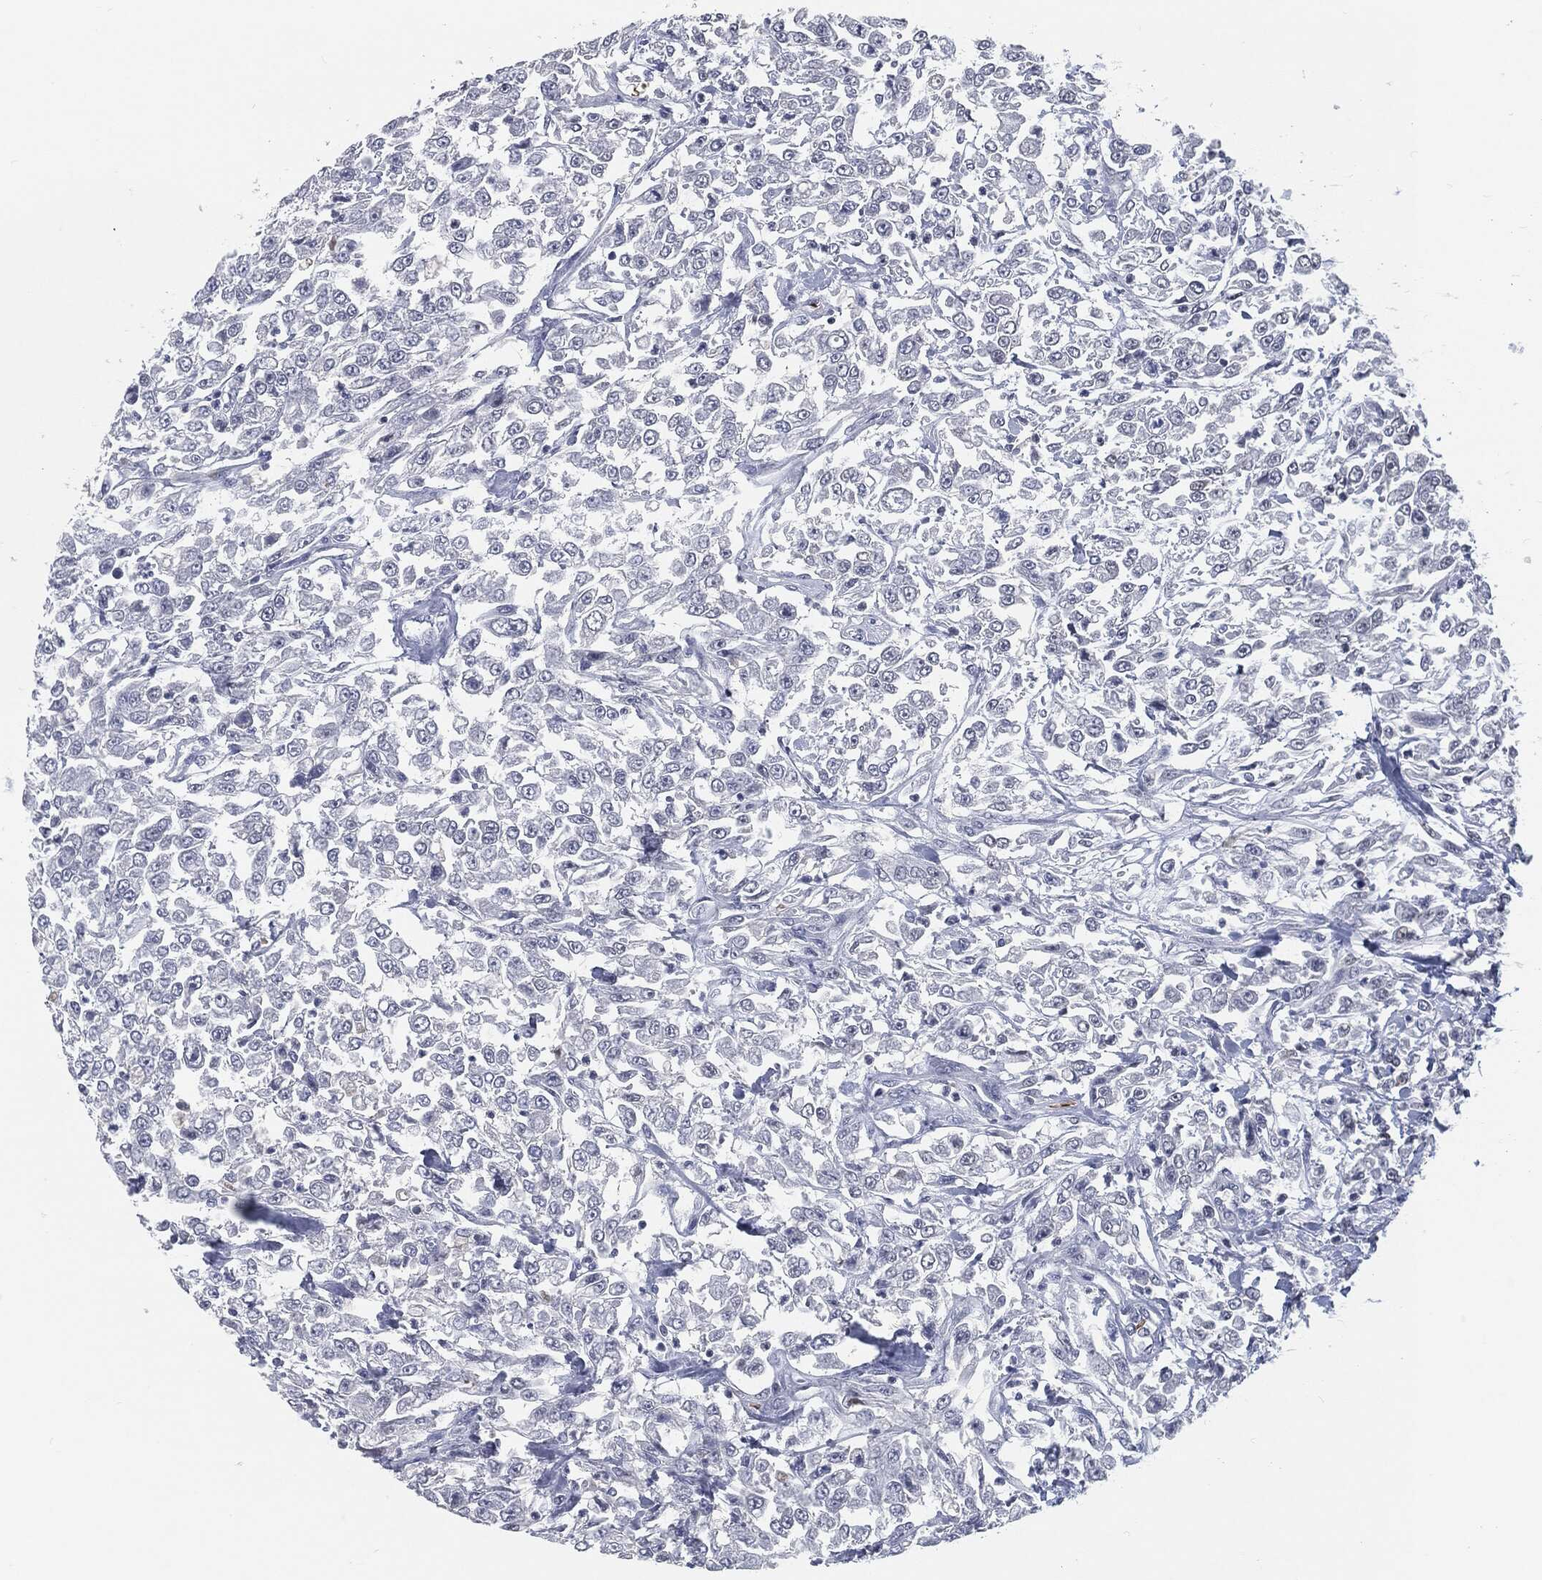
{"staining": {"intensity": "negative", "quantity": "none", "location": "none"}, "tissue": "urothelial cancer", "cell_type": "Tumor cells", "image_type": "cancer", "snomed": [{"axis": "morphology", "description": "Urothelial carcinoma, High grade"}, {"axis": "topography", "description": "Urinary bladder"}], "caption": "Tumor cells are negative for protein expression in human urothelial carcinoma (high-grade).", "gene": "ANXA1", "patient": {"sex": "male", "age": 46}}